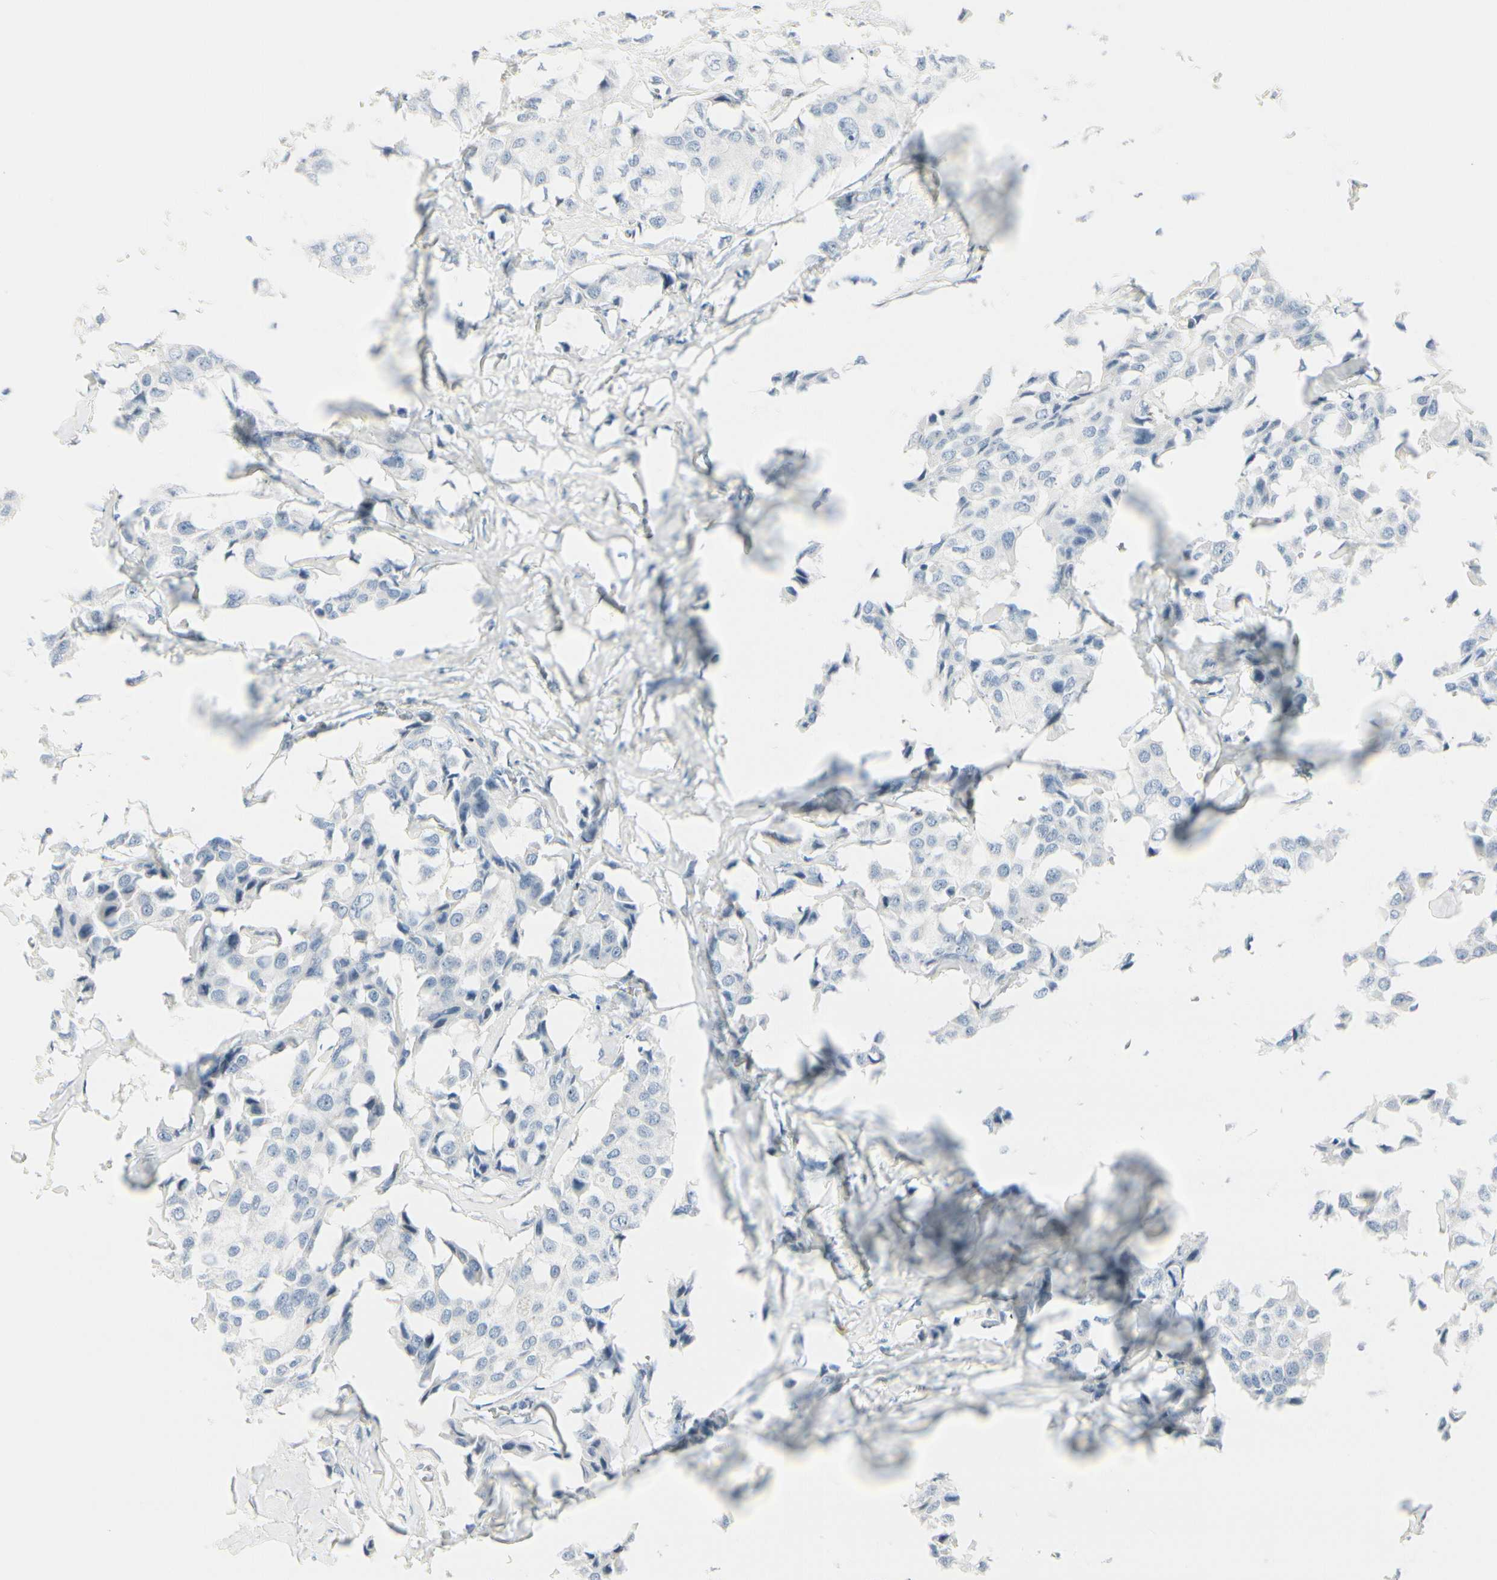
{"staining": {"intensity": "negative", "quantity": "none", "location": "none"}, "tissue": "breast cancer", "cell_type": "Tumor cells", "image_type": "cancer", "snomed": [{"axis": "morphology", "description": "Duct carcinoma"}, {"axis": "topography", "description": "Breast"}], "caption": "There is no significant staining in tumor cells of infiltrating ductal carcinoma (breast). (DAB IHC, high magnification).", "gene": "CDHR5", "patient": {"sex": "female", "age": 80}}